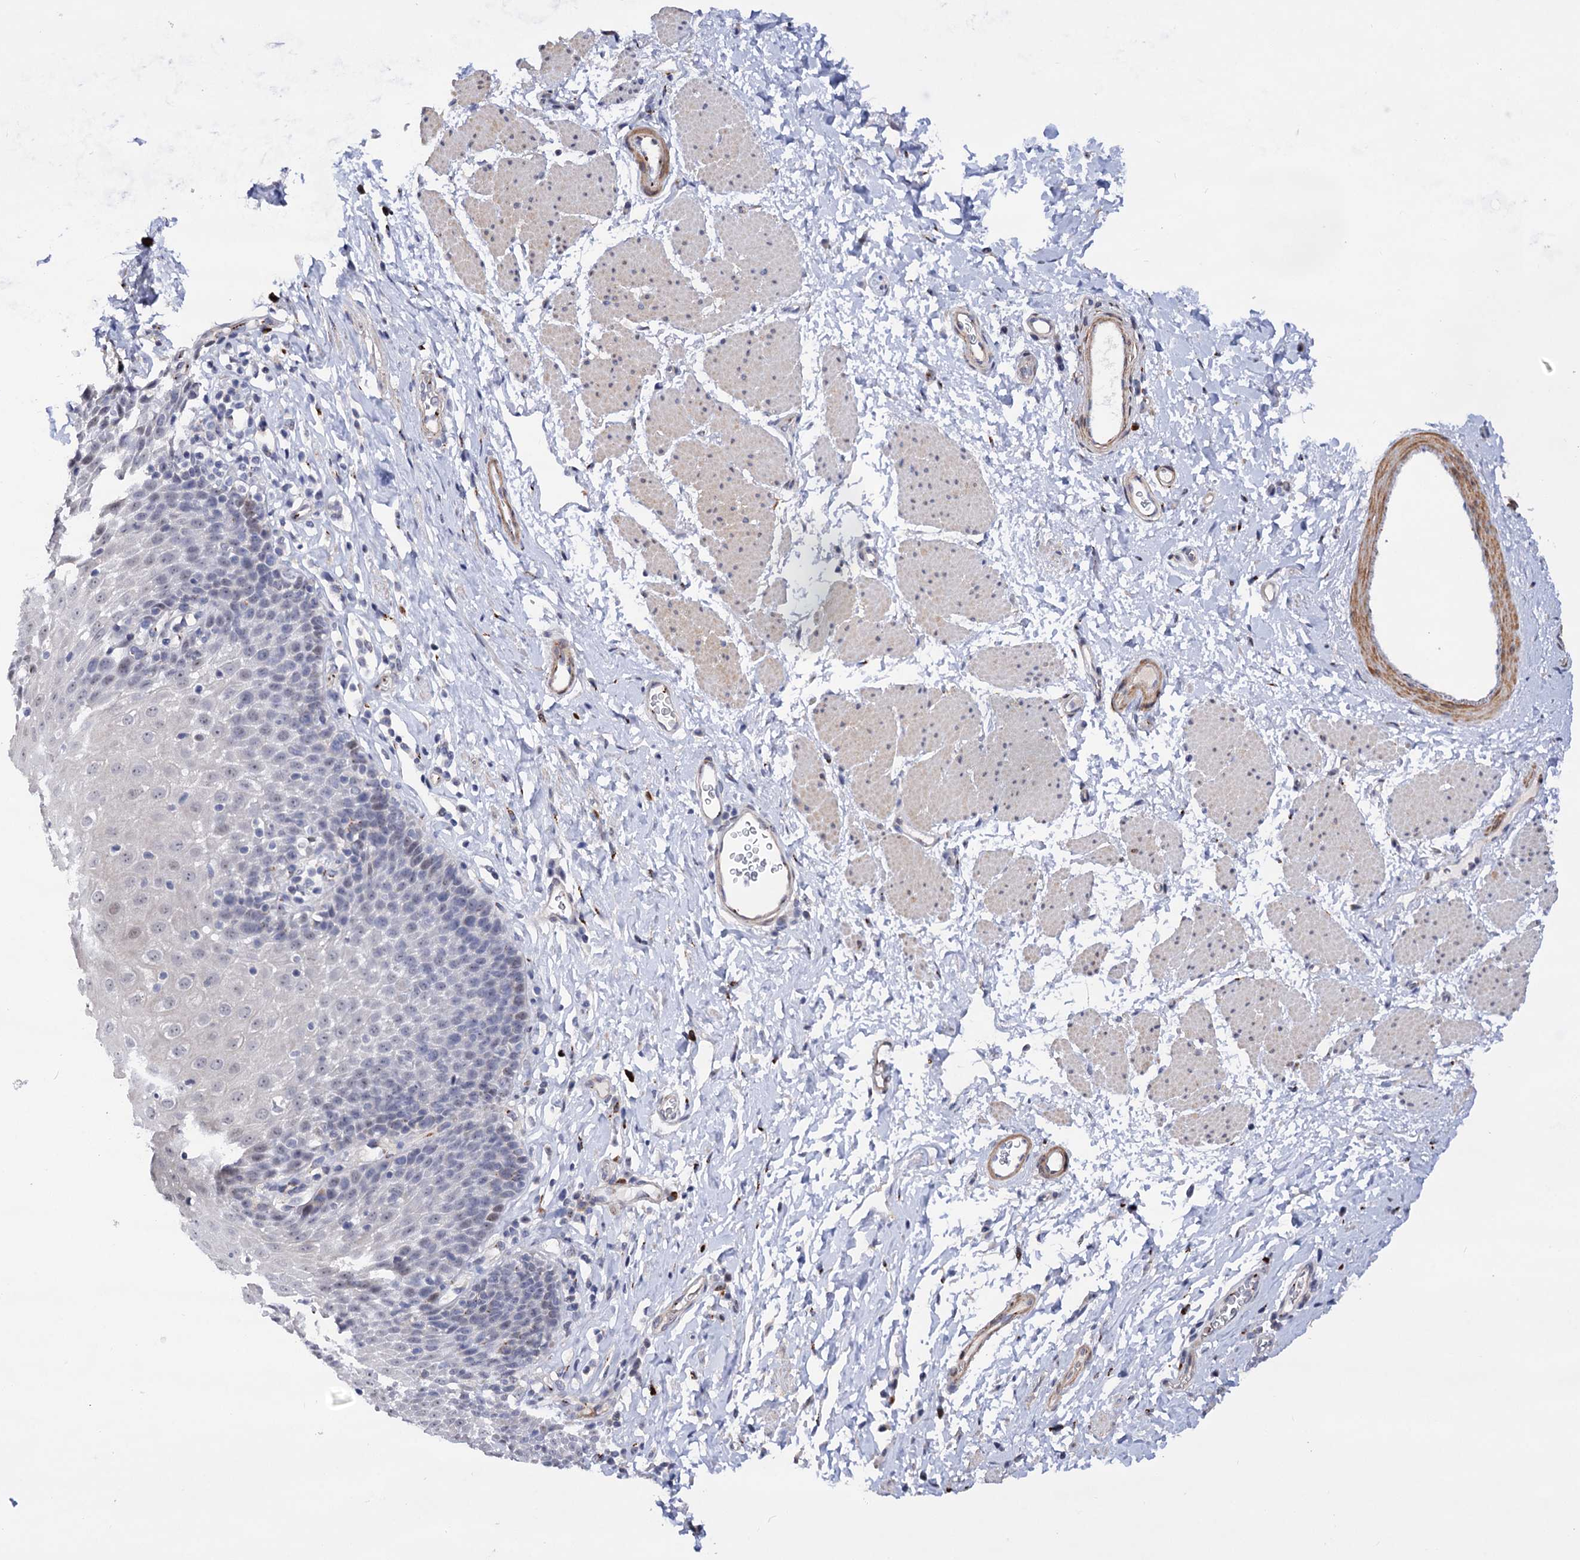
{"staining": {"intensity": "negative", "quantity": "none", "location": "none"}, "tissue": "esophagus", "cell_type": "Squamous epithelial cells", "image_type": "normal", "snomed": [{"axis": "morphology", "description": "Normal tissue, NOS"}, {"axis": "topography", "description": "Esophagus"}], "caption": "A high-resolution histopathology image shows immunohistochemistry staining of benign esophagus, which shows no significant positivity in squamous epithelial cells. The staining is performed using DAB (3,3'-diaminobenzidine) brown chromogen with nuclei counter-stained in using hematoxylin.", "gene": "C11orf96", "patient": {"sex": "female", "age": 61}}